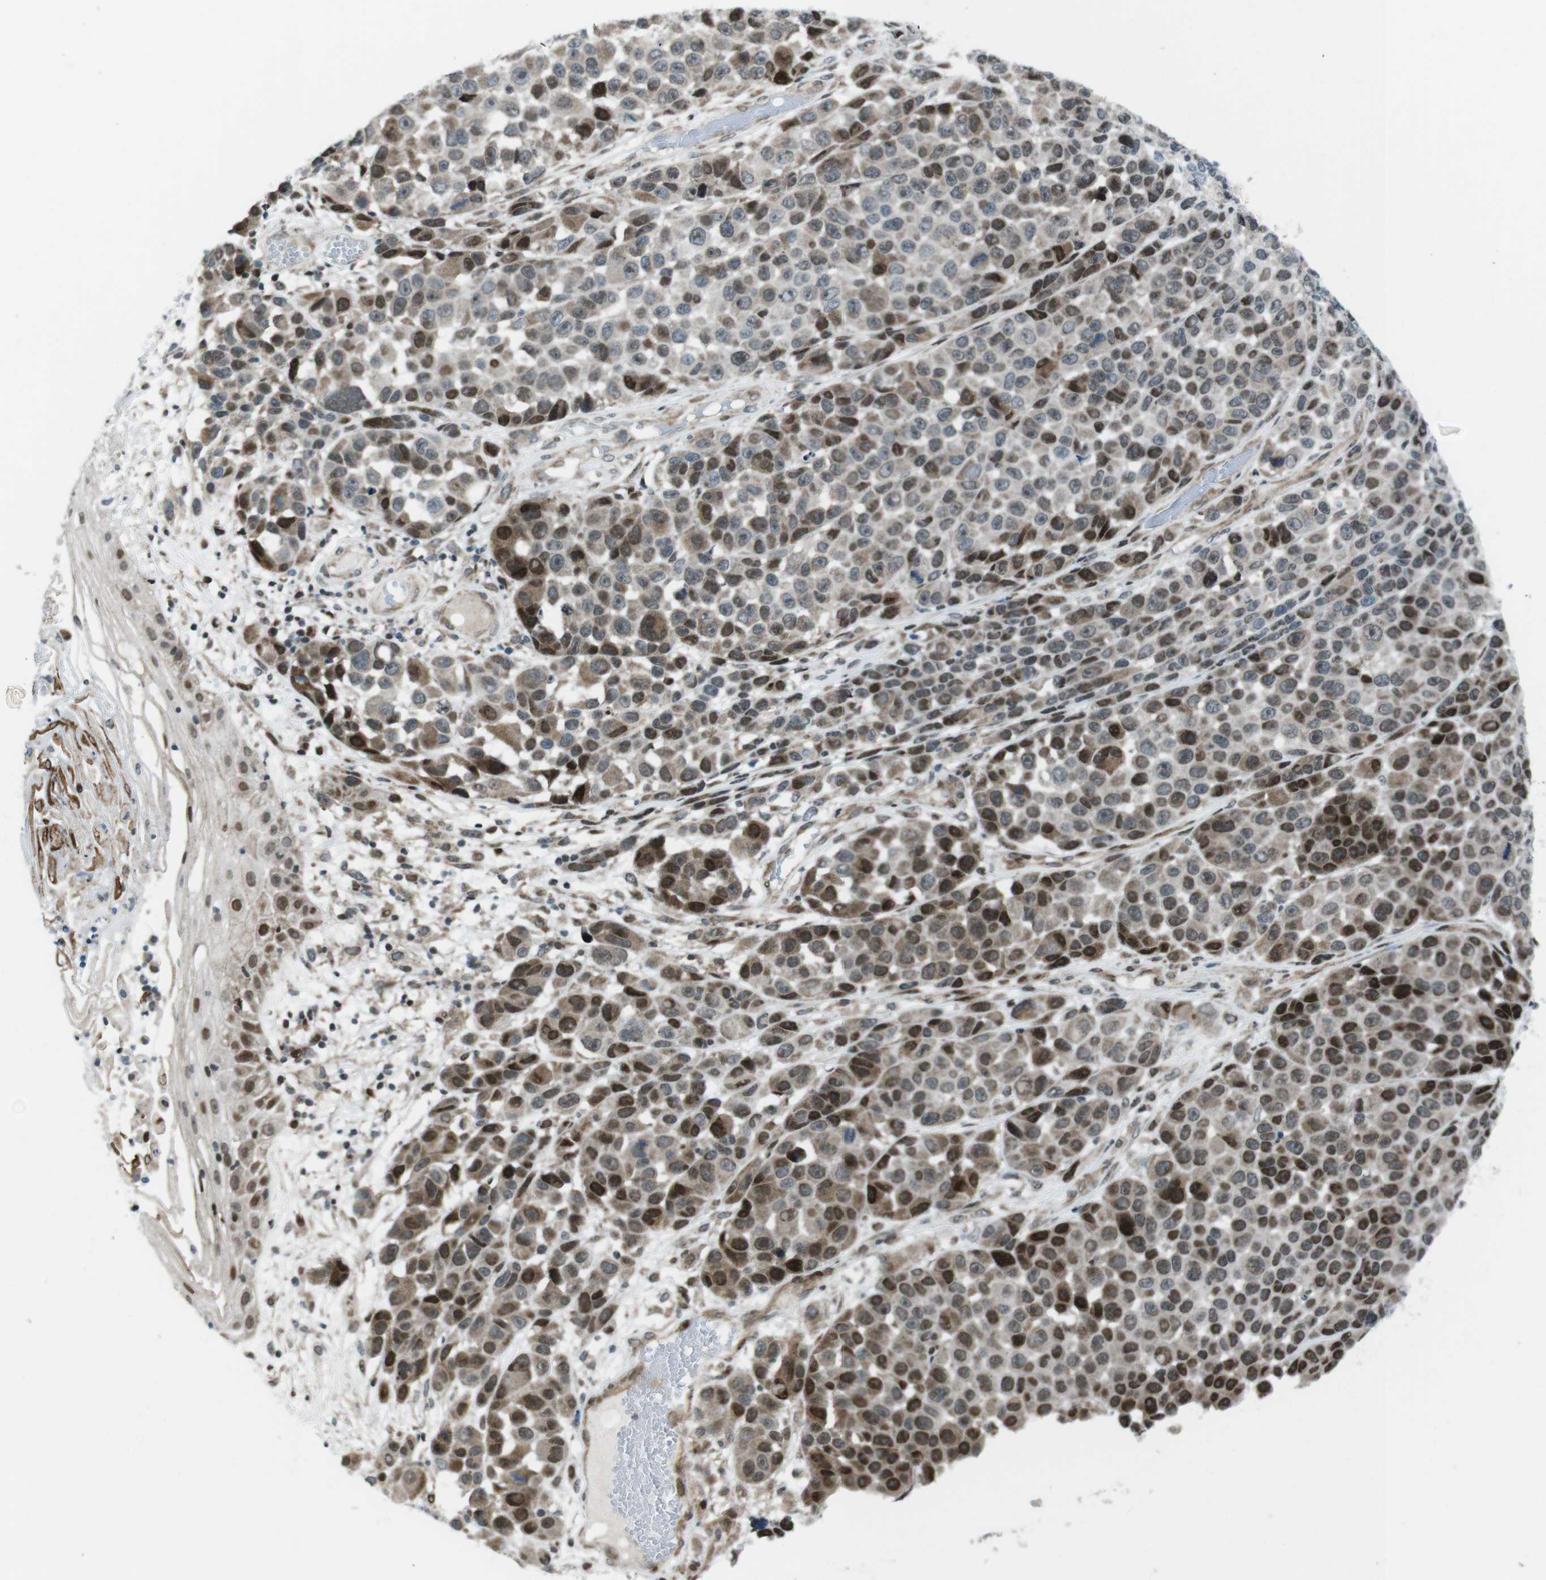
{"staining": {"intensity": "strong", "quantity": "25%-75%", "location": "nuclear"}, "tissue": "melanoma", "cell_type": "Tumor cells", "image_type": "cancer", "snomed": [{"axis": "morphology", "description": "Malignant melanoma, NOS"}, {"axis": "topography", "description": "Skin"}], "caption": "High-power microscopy captured an immunohistochemistry image of melanoma, revealing strong nuclear staining in about 25%-75% of tumor cells. Using DAB (brown) and hematoxylin (blue) stains, captured at high magnification using brightfield microscopy.", "gene": "PBRM1", "patient": {"sex": "male", "age": 53}}